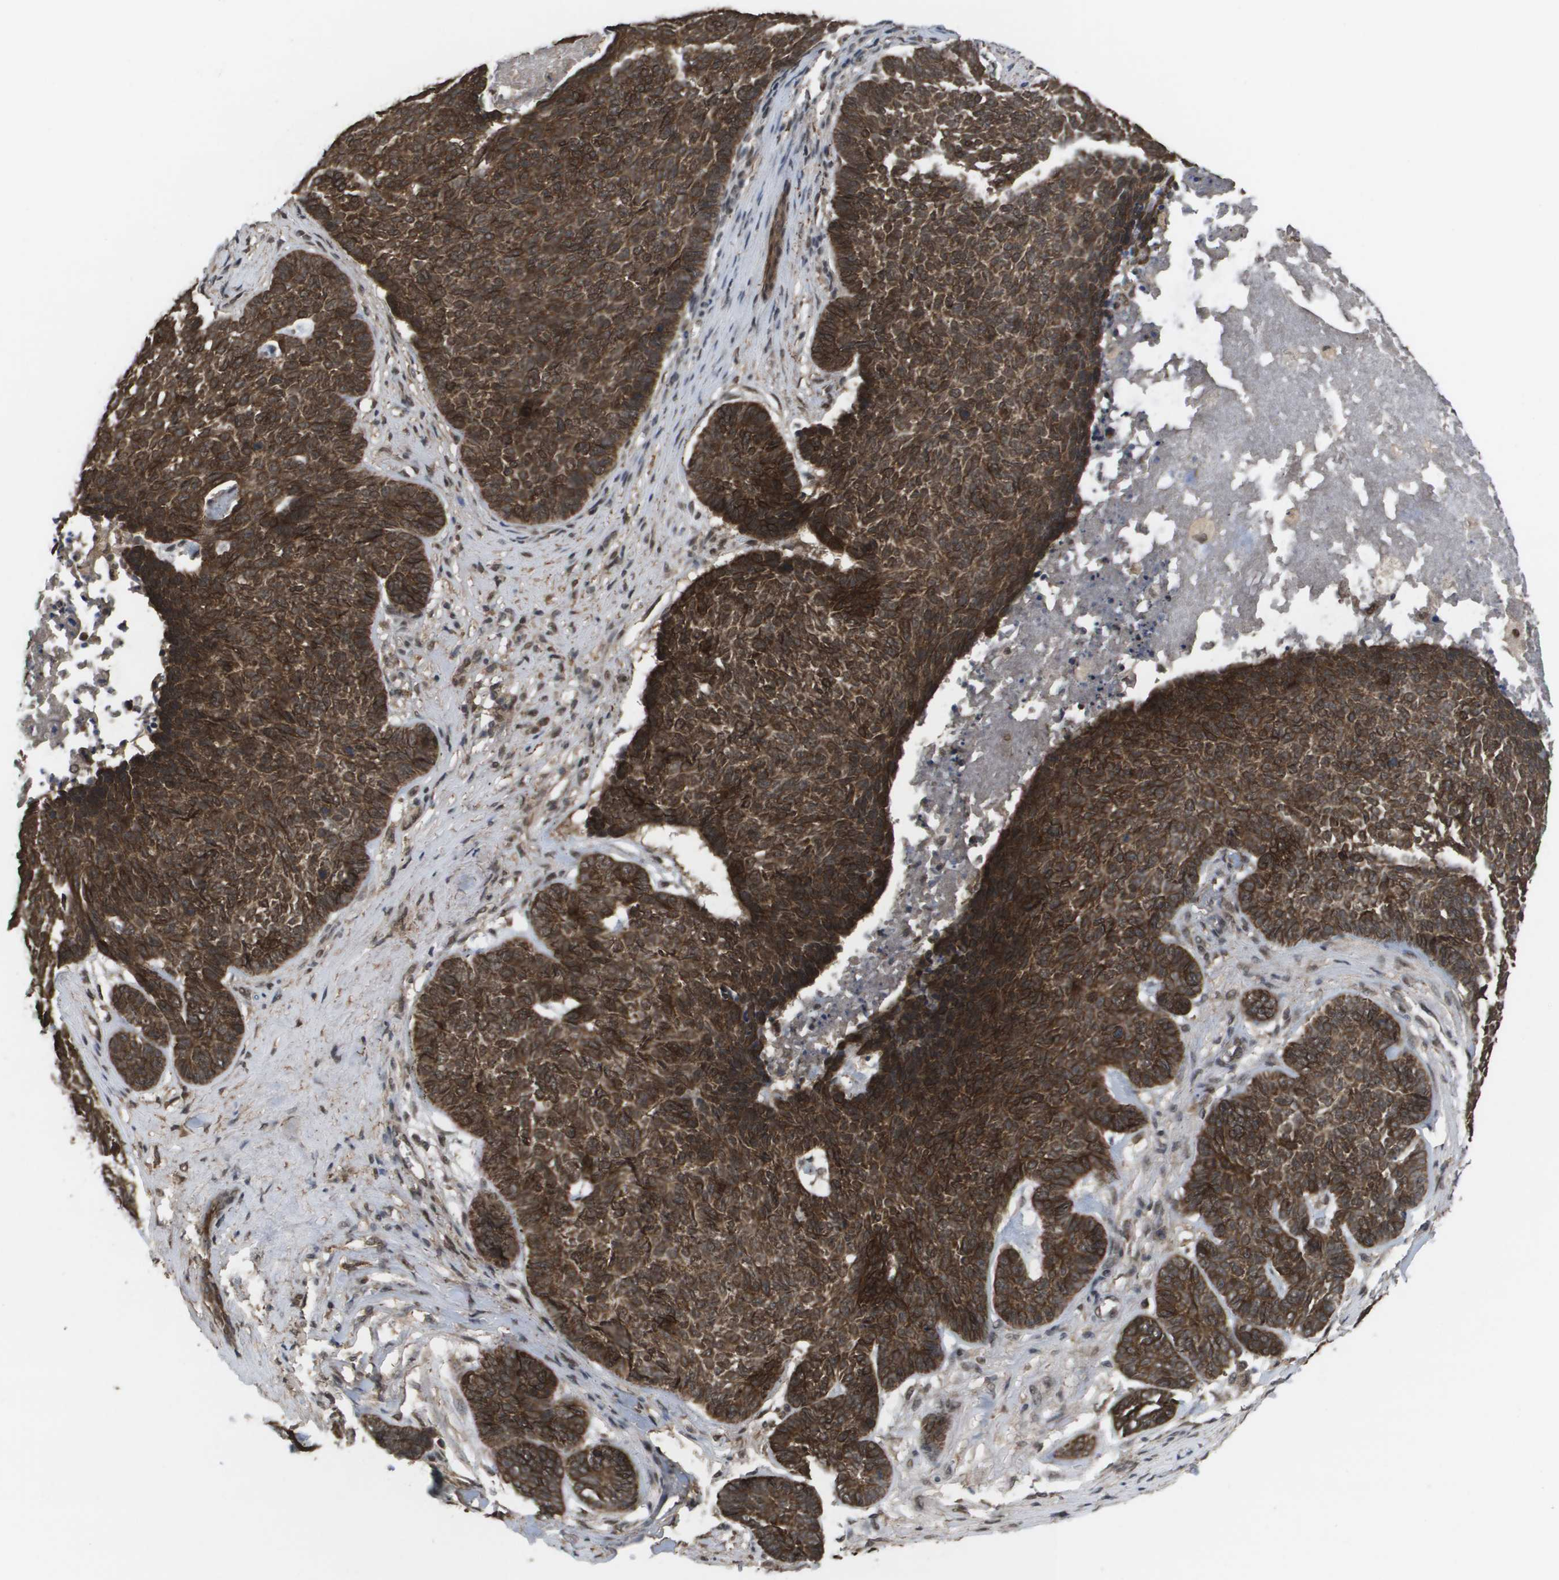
{"staining": {"intensity": "strong", "quantity": ">75%", "location": "cytoplasmic/membranous,nuclear"}, "tissue": "skin cancer", "cell_type": "Tumor cells", "image_type": "cancer", "snomed": [{"axis": "morphology", "description": "Basal cell carcinoma"}, {"axis": "topography", "description": "Skin"}], "caption": "Human skin cancer stained for a protein (brown) reveals strong cytoplasmic/membranous and nuclear positive staining in approximately >75% of tumor cells.", "gene": "AMBRA1", "patient": {"sex": "male", "age": 84}}